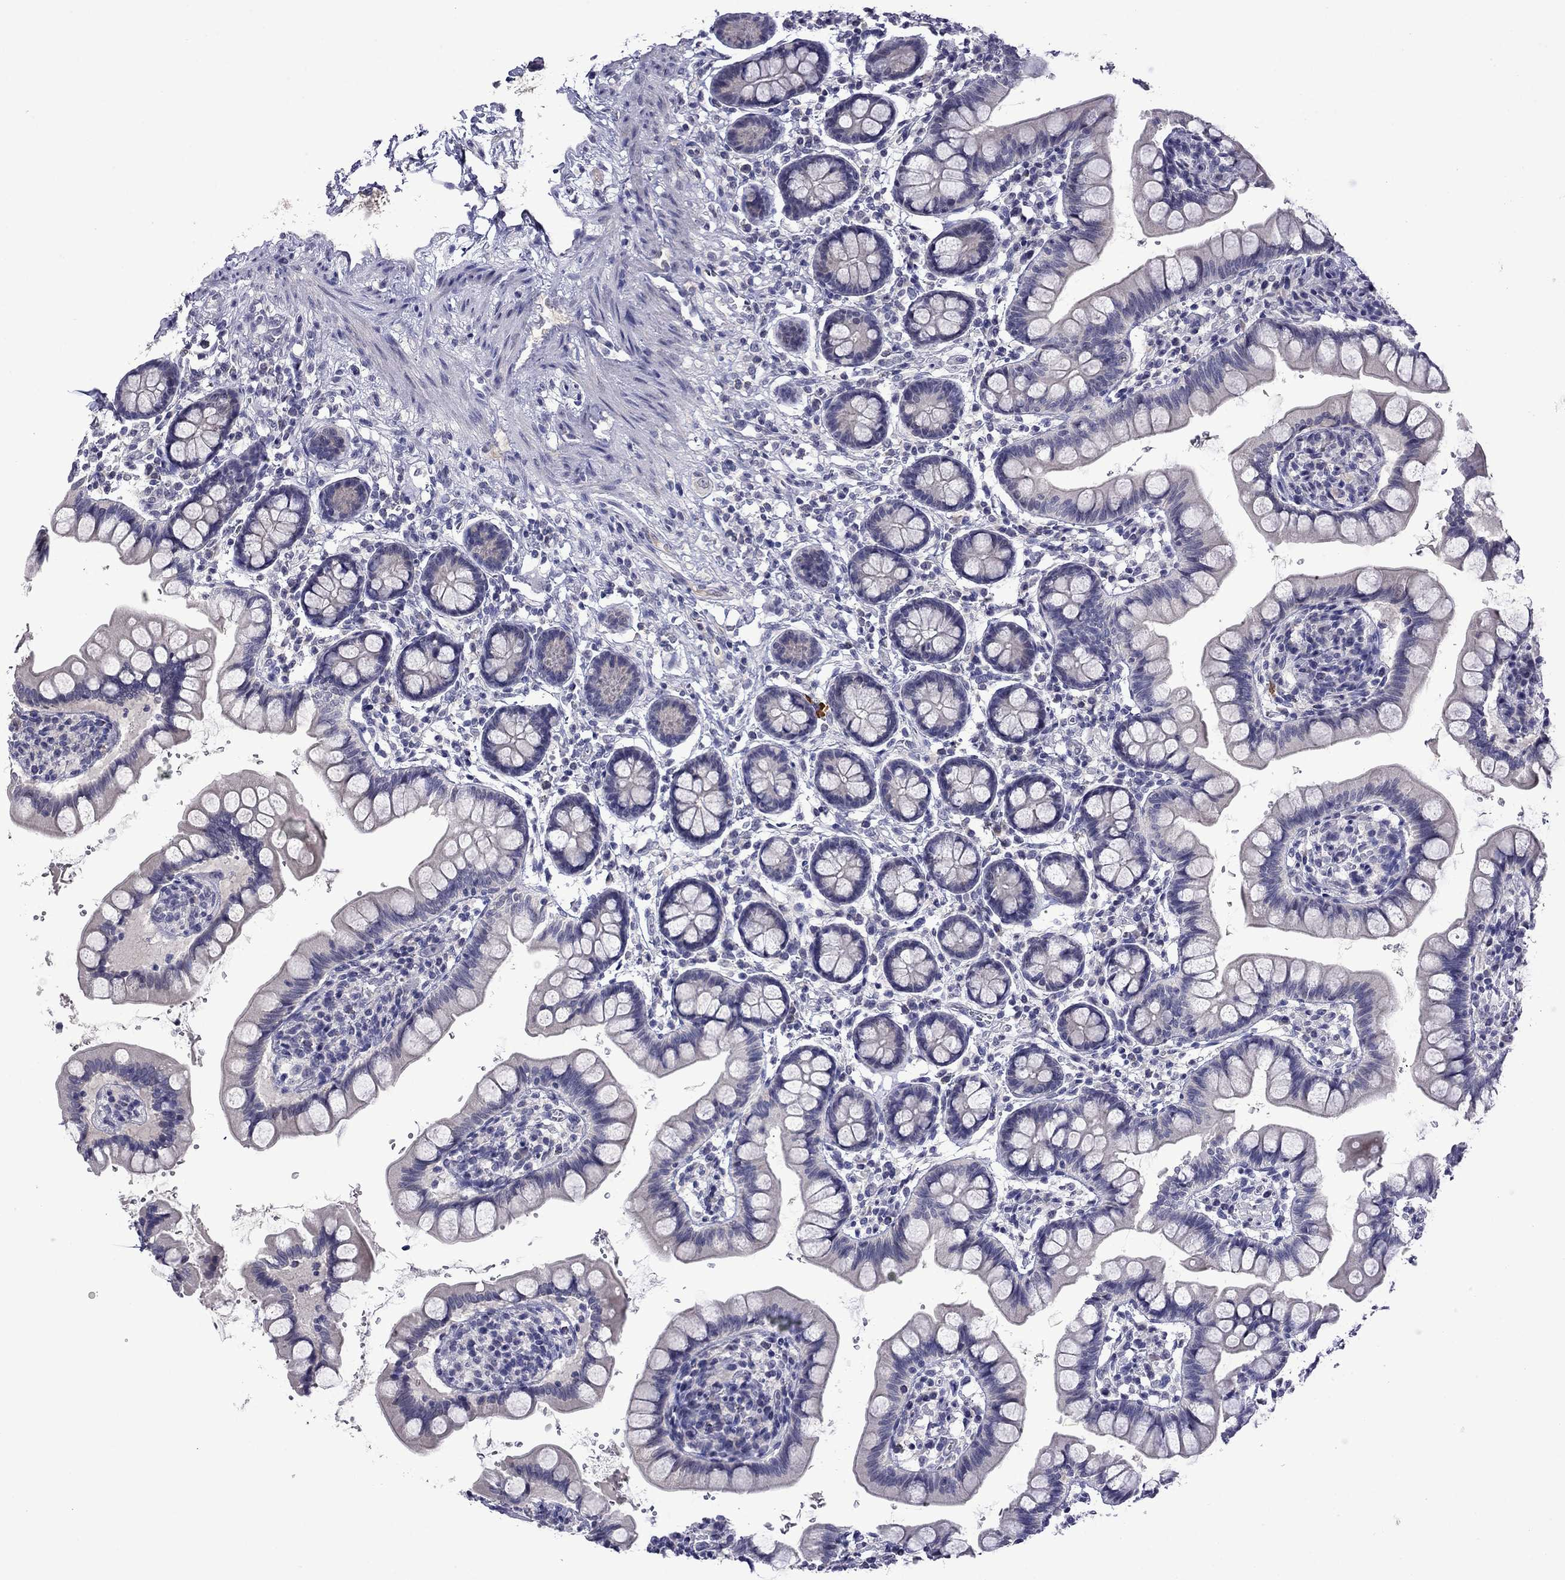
{"staining": {"intensity": "negative", "quantity": "none", "location": "none"}, "tissue": "small intestine", "cell_type": "Glandular cells", "image_type": "normal", "snomed": [{"axis": "morphology", "description": "Normal tissue, NOS"}, {"axis": "topography", "description": "Small intestine"}], "caption": "Glandular cells show no significant protein expression in benign small intestine.", "gene": "STAR", "patient": {"sex": "female", "age": 56}}